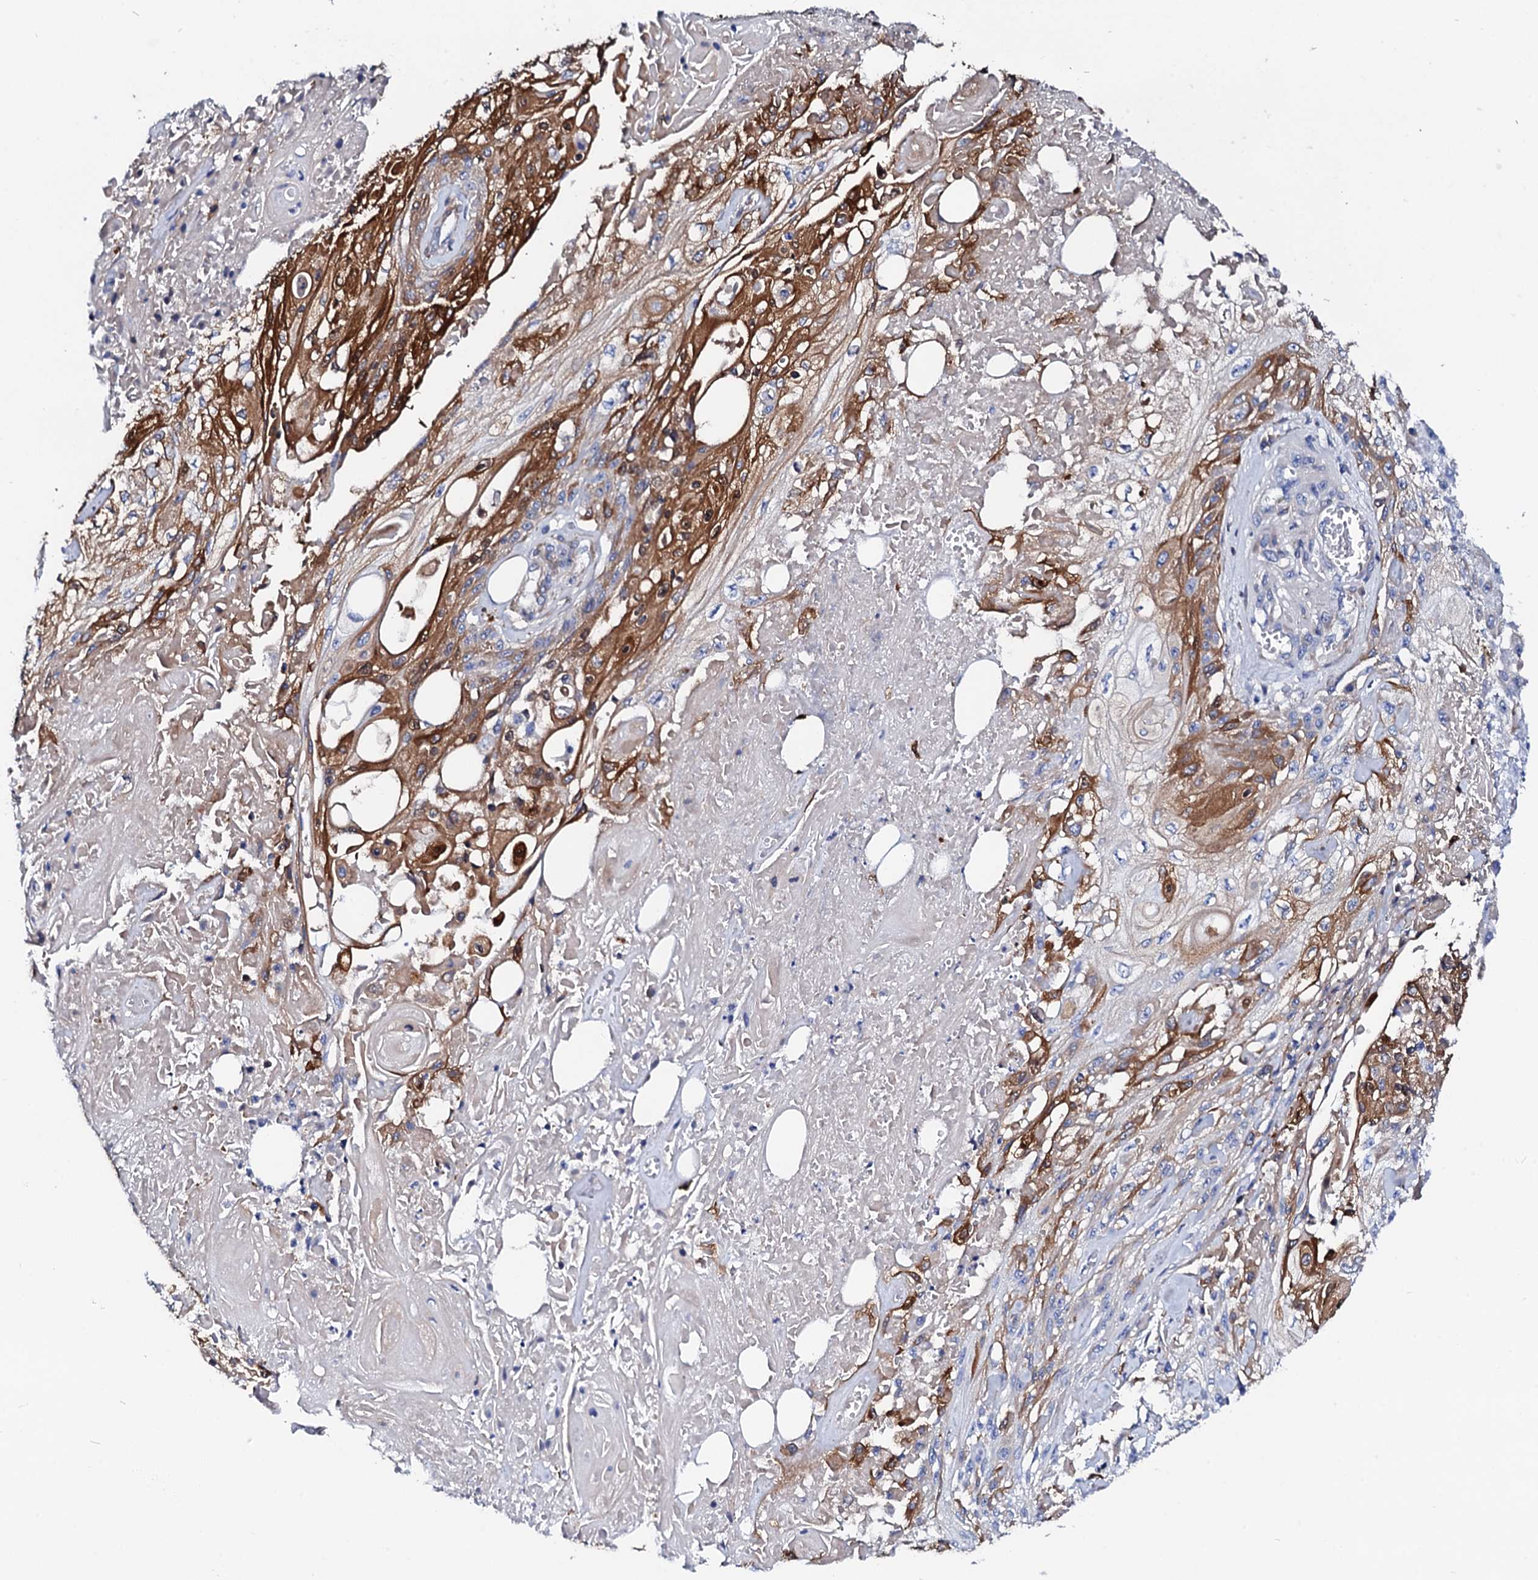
{"staining": {"intensity": "moderate", "quantity": ">75%", "location": "cytoplasmic/membranous"}, "tissue": "skin cancer", "cell_type": "Tumor cells", "image_type": "cancer", "snomed": [{"axis": "morphology", "description": "Squamous cell carcinoma, NOS"}, {"axis": "morphology", "description": "Squamous cell carcinoma, metastatic, NOS"}, {"axis": "topography", "description": "Skin"}, {"axis": "topography", "description": "Lymph node"}], "caption": "Protein expression analysis of human skin metastatic squamous cell carcinoma reveals moderate cytoplasmic/membranous staining in approximately >75% of tumor cells.", "gene": "GLB1L3", "patient": {"sex": "male", "age": 75}}